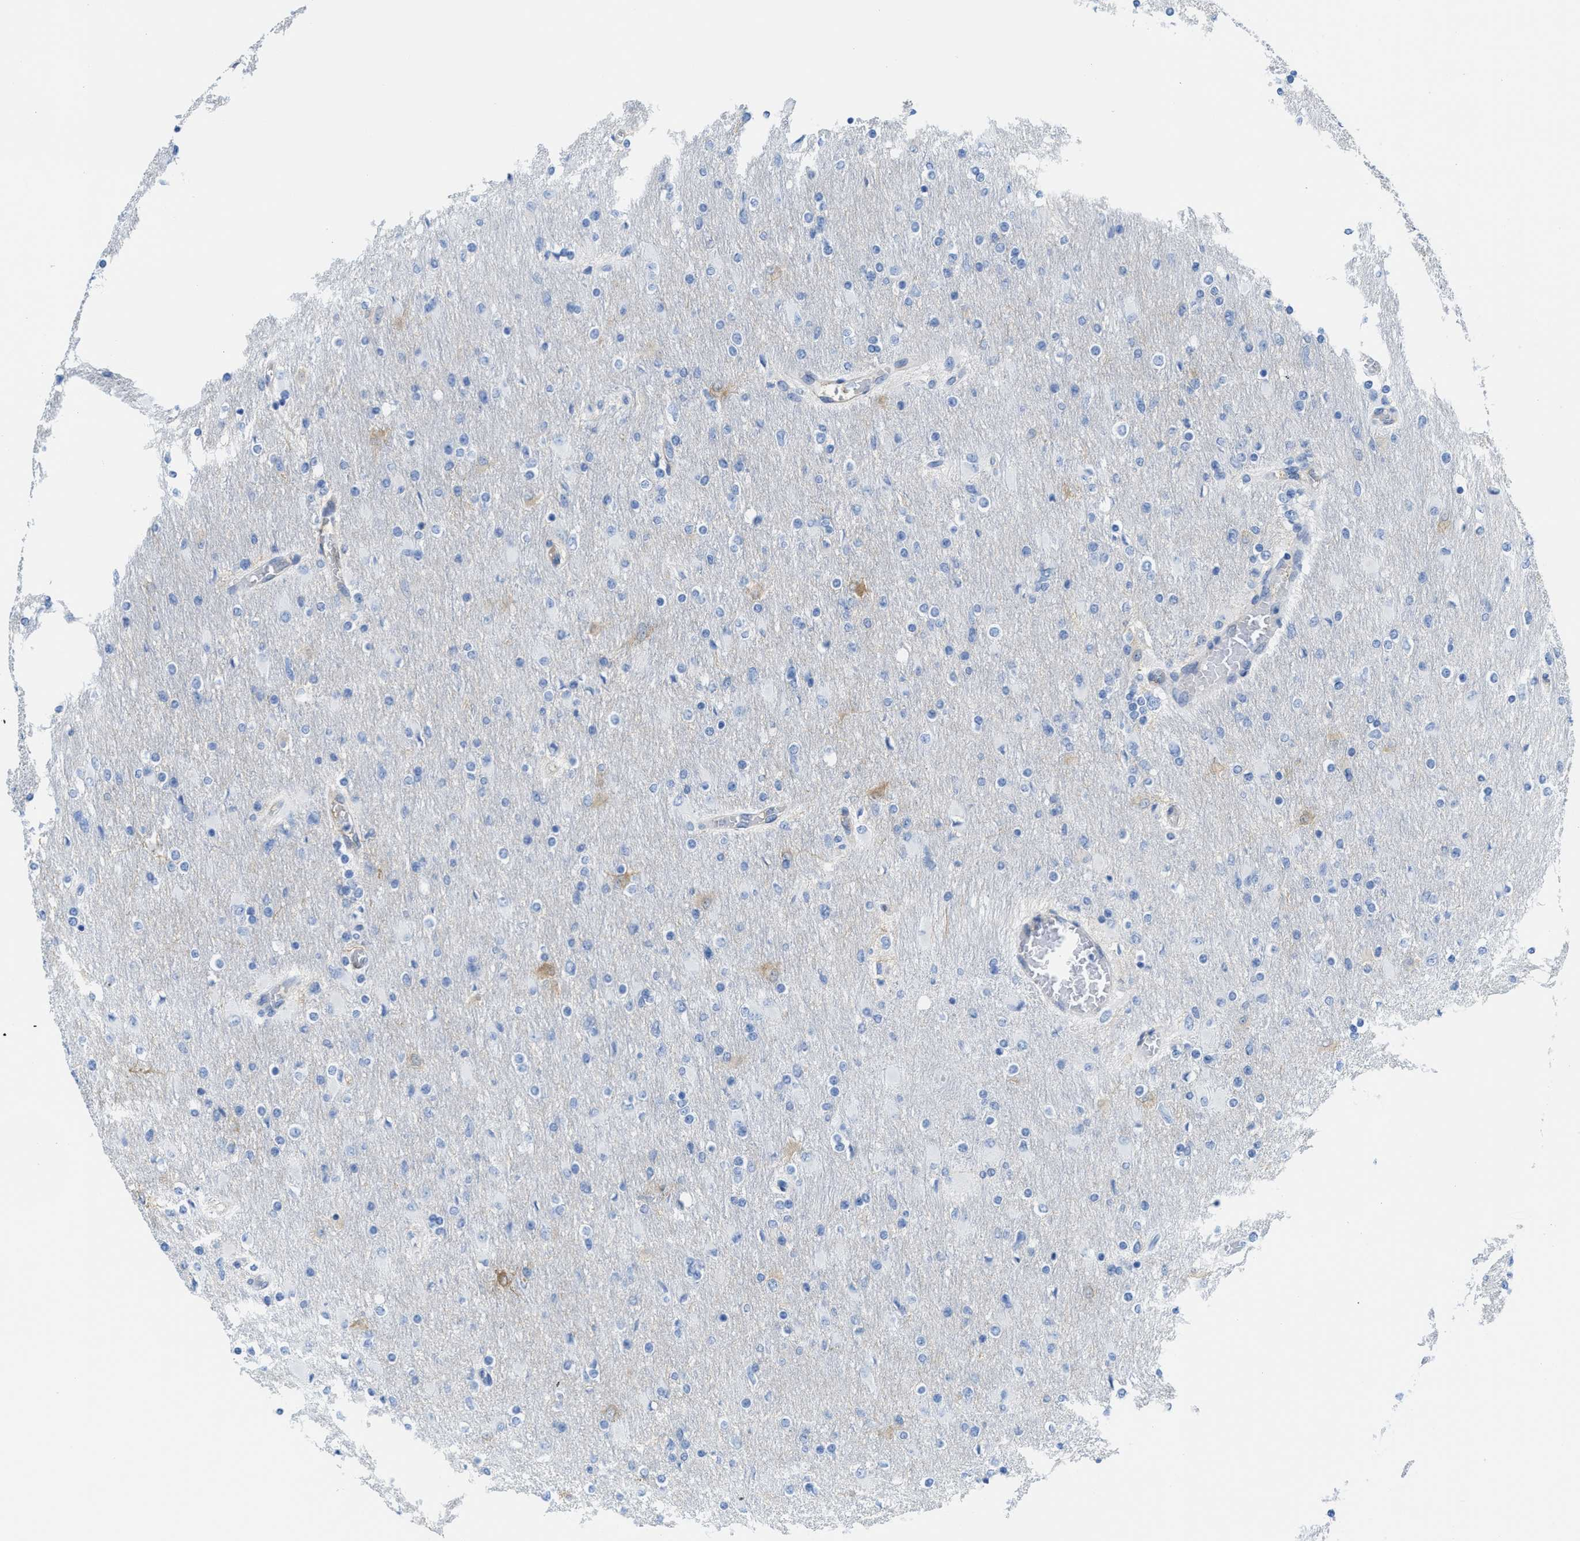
{"staining": {"intensity": "negative", "quantity": "none", "location": "none"}, "tissue": "glioma", "cell_type": "Tumor cells", "image_type": "cancer", "snomed": [{"axis": "morphology", "description": "Glioma, malignant, High grade"}, {"axis": "topography", "description": "Cerebral cortex"}], "caption": "Micrograph shows no protein expression in tumor cells of glioma tissue.", "gene": "ASS1", "patient": {"sex": "female", "age": 36}}